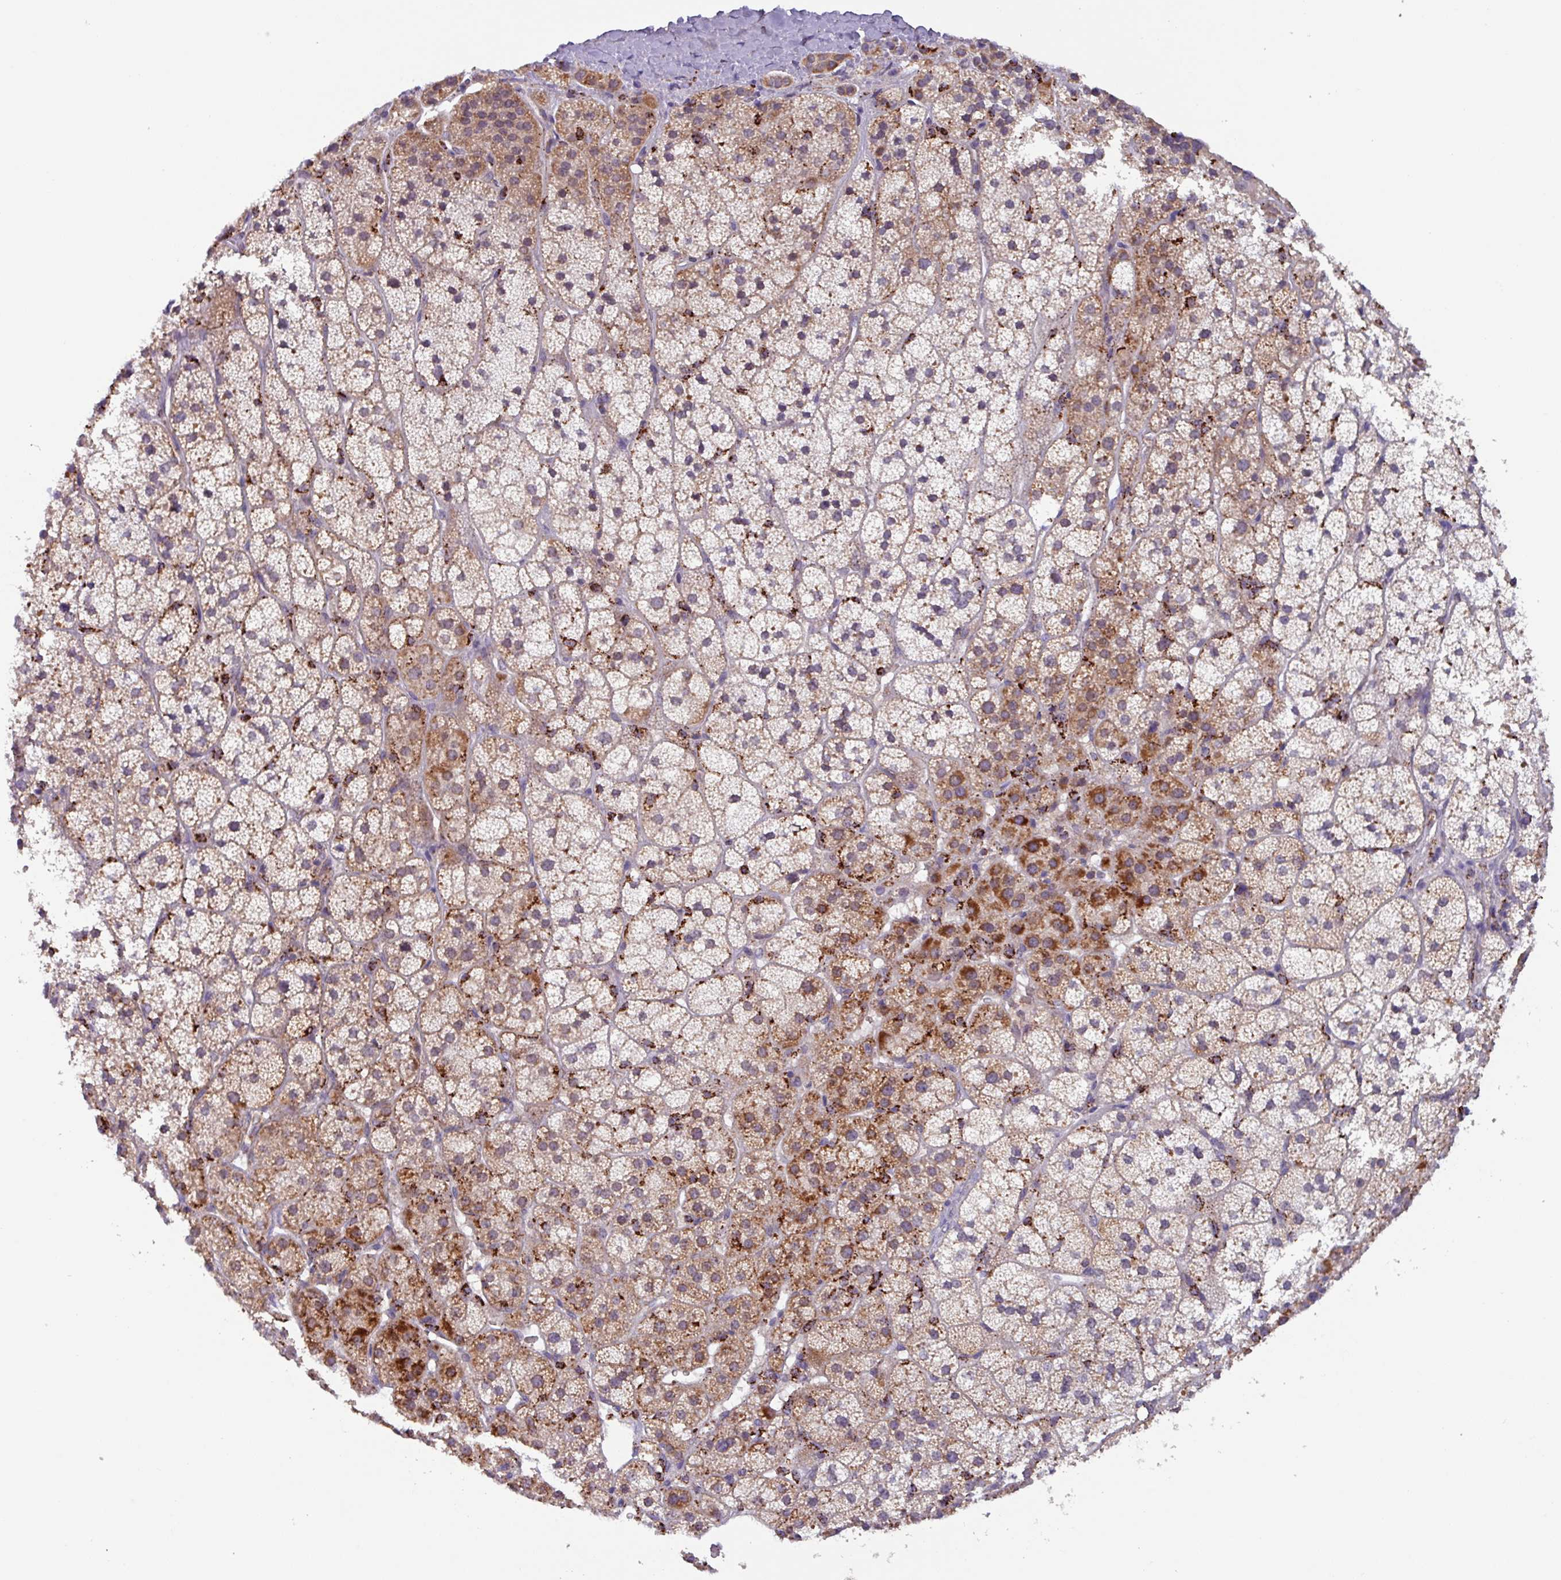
{"staining": {"intensity": "moderate", "quantity": "<25%", "location": "cytoplasmic/membranous"}, "tissue": "adrenal gland", "cell_type": "Glandular cells", "image_type": "normal", "snomed": [{"axis": "morphology", "description": "Normal tissue, NOS"}, {"axis": "topography", "description": "Adrenal gland"}], "caption": "The image shows a brown stain indicating the presence of a protein in the cytoplasmic/membranous of glandular cells in adrenal gland. (Stains: DAB (3,3'-diaminobenzidine) in brown, nuclei in blue, Microscopy: brightfield microscopy at high magnification).", "gene": "AKIRIN1", "patient": {"sex": "female", "age": 70}}